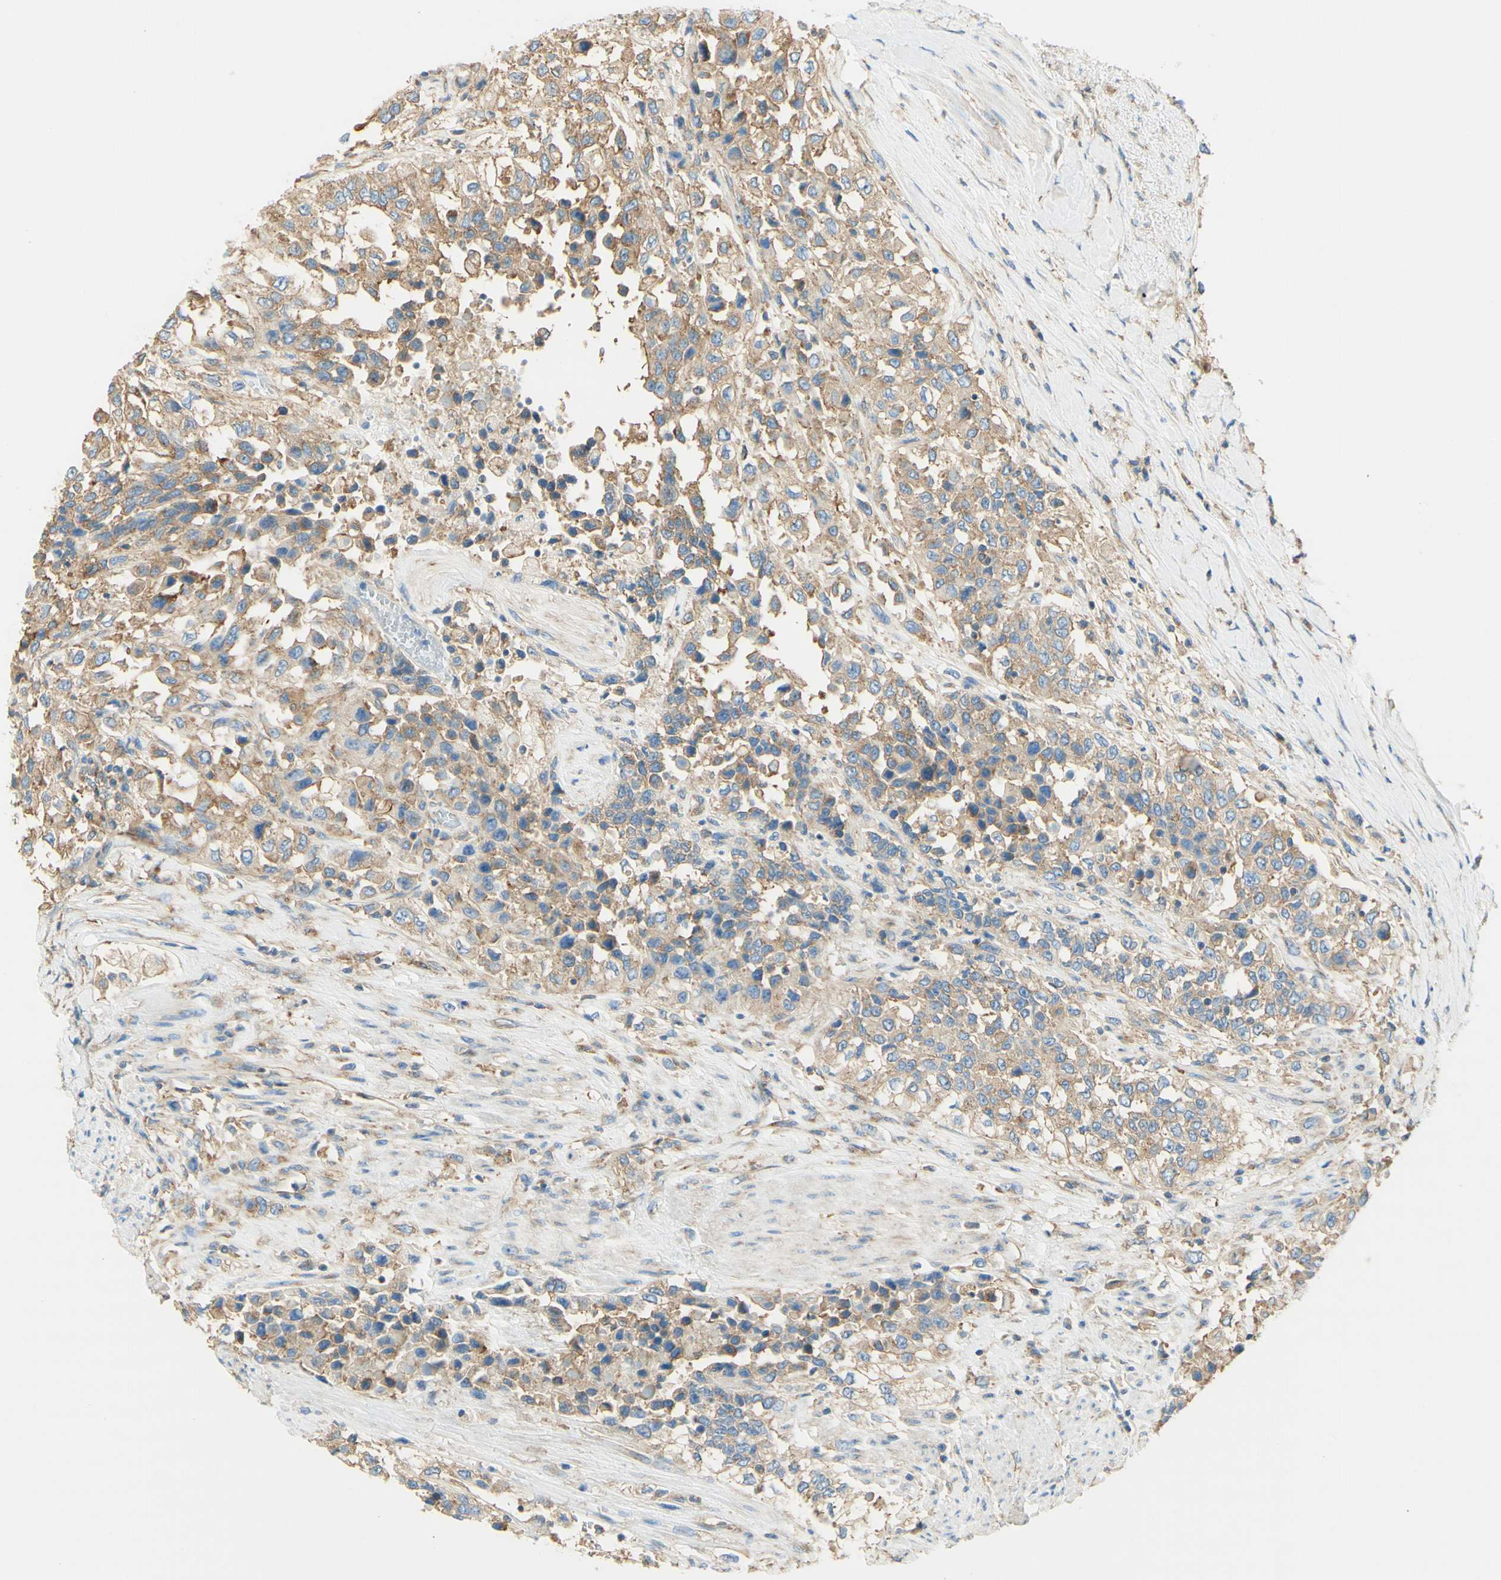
{"staining": {"intensity": "weak", "quantity": ">75%", "location": "cytoplasmic/membranous"}, "tissue": "urothelial cancer", "cell_type": "Tumor cells", "image_type": "cancer", "snomed": [{"axis": "morphology", "description": "Urothelial carcinoma, High grade"}, {"axis": "topography", "description": "Urinary bladder"}], "caption": "A brown stain highlights weak cytoplasmic/membranous positivity of a protein in urothelial cancer tumor cells.", "gene": "CLTC", "patient": {"sex": "female", "age": 80}}